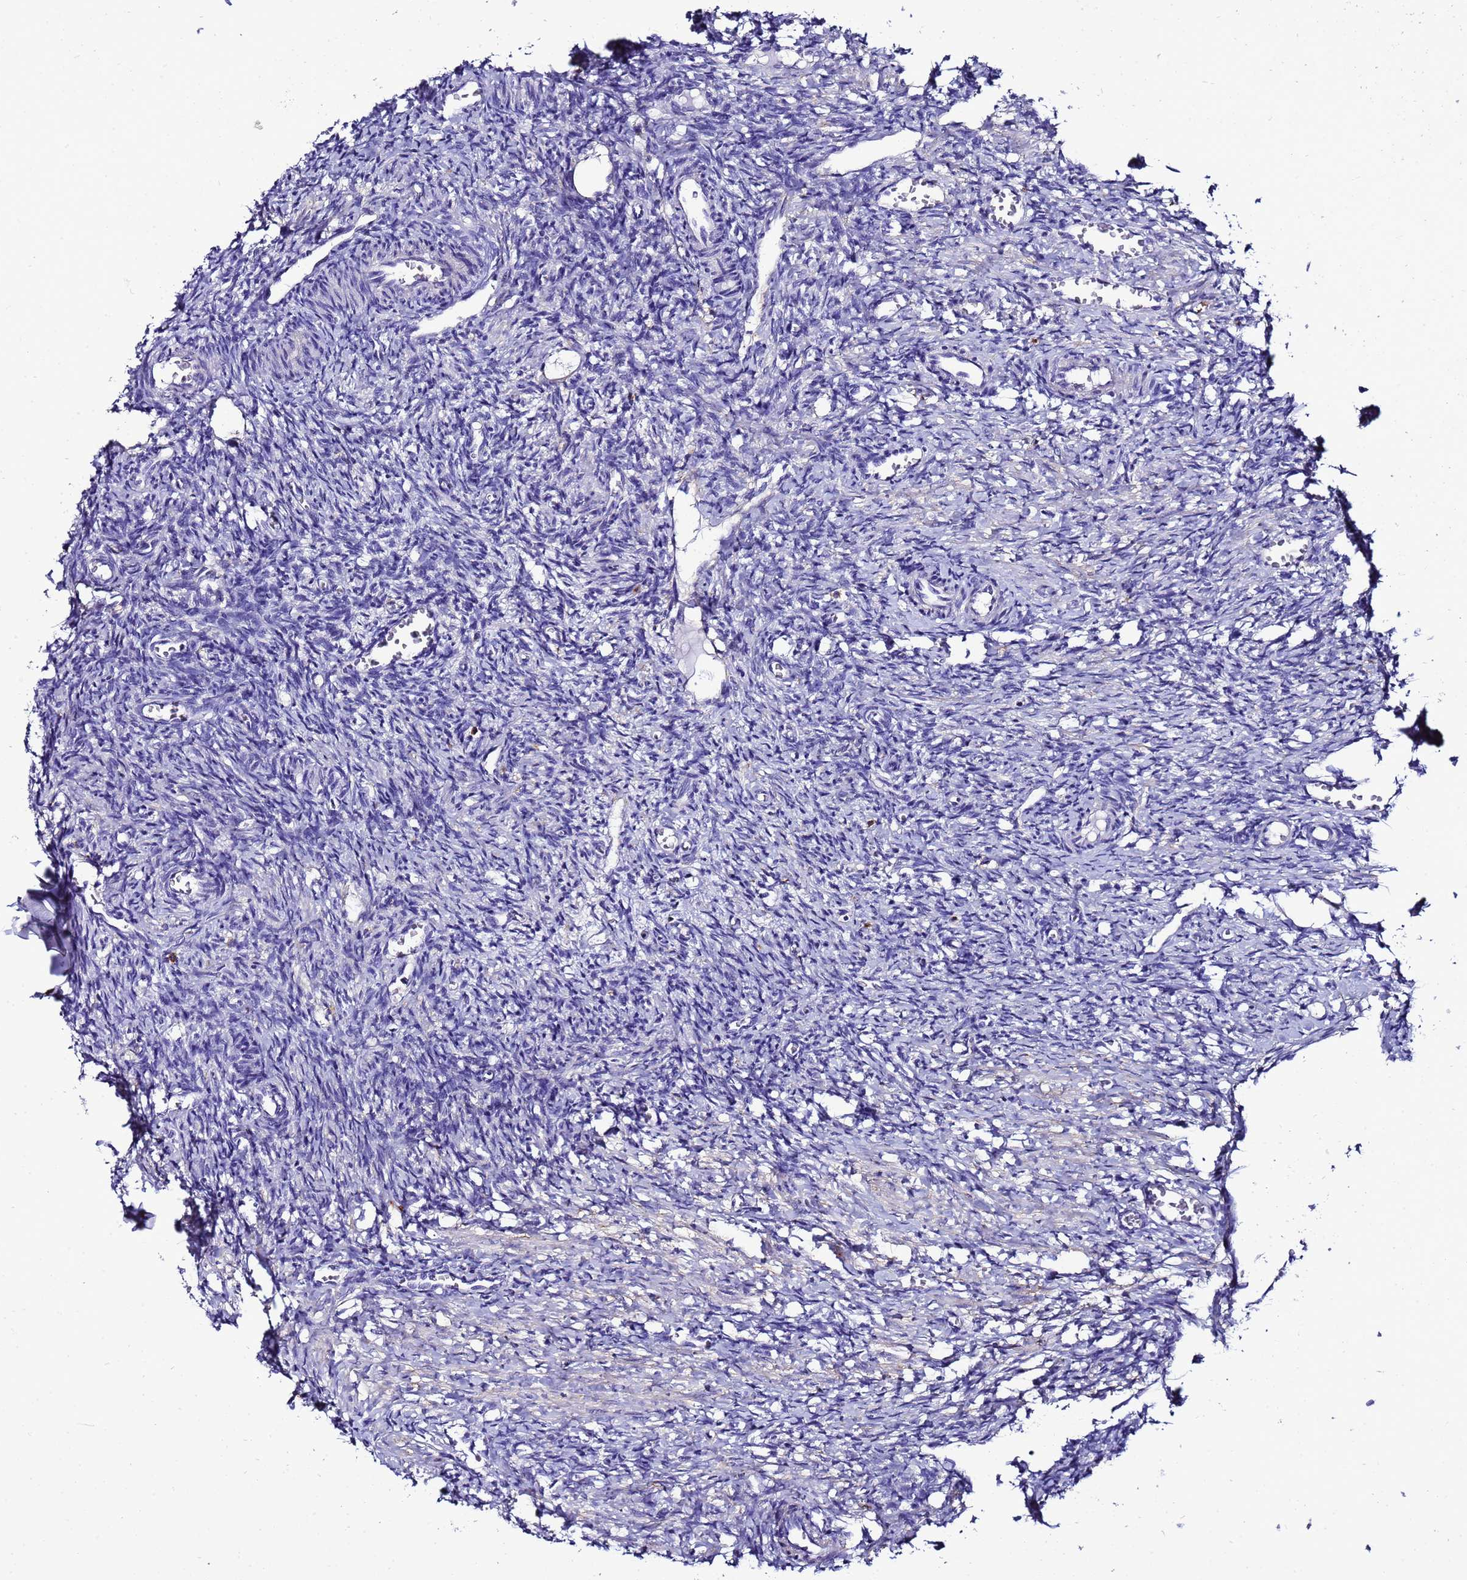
{"staining": {"intensity": "negative", "quantity": "none", "location": "none"}, "tissue": "ovary", "cell_type": "Ovarian stroma cells", "image_type": "normal", "snomed": [{"axis": "morphology", "description": "Normal tissue, NOS"}, {"axis": "topography", "description": "Ovary"}], "caption": "Immunohistochemistry (IHC) of benign human ovary shows no staining in ovarian stroma cells.", "gene": "HIGD2A", "patient": {"sex": "female", "age": 27}}